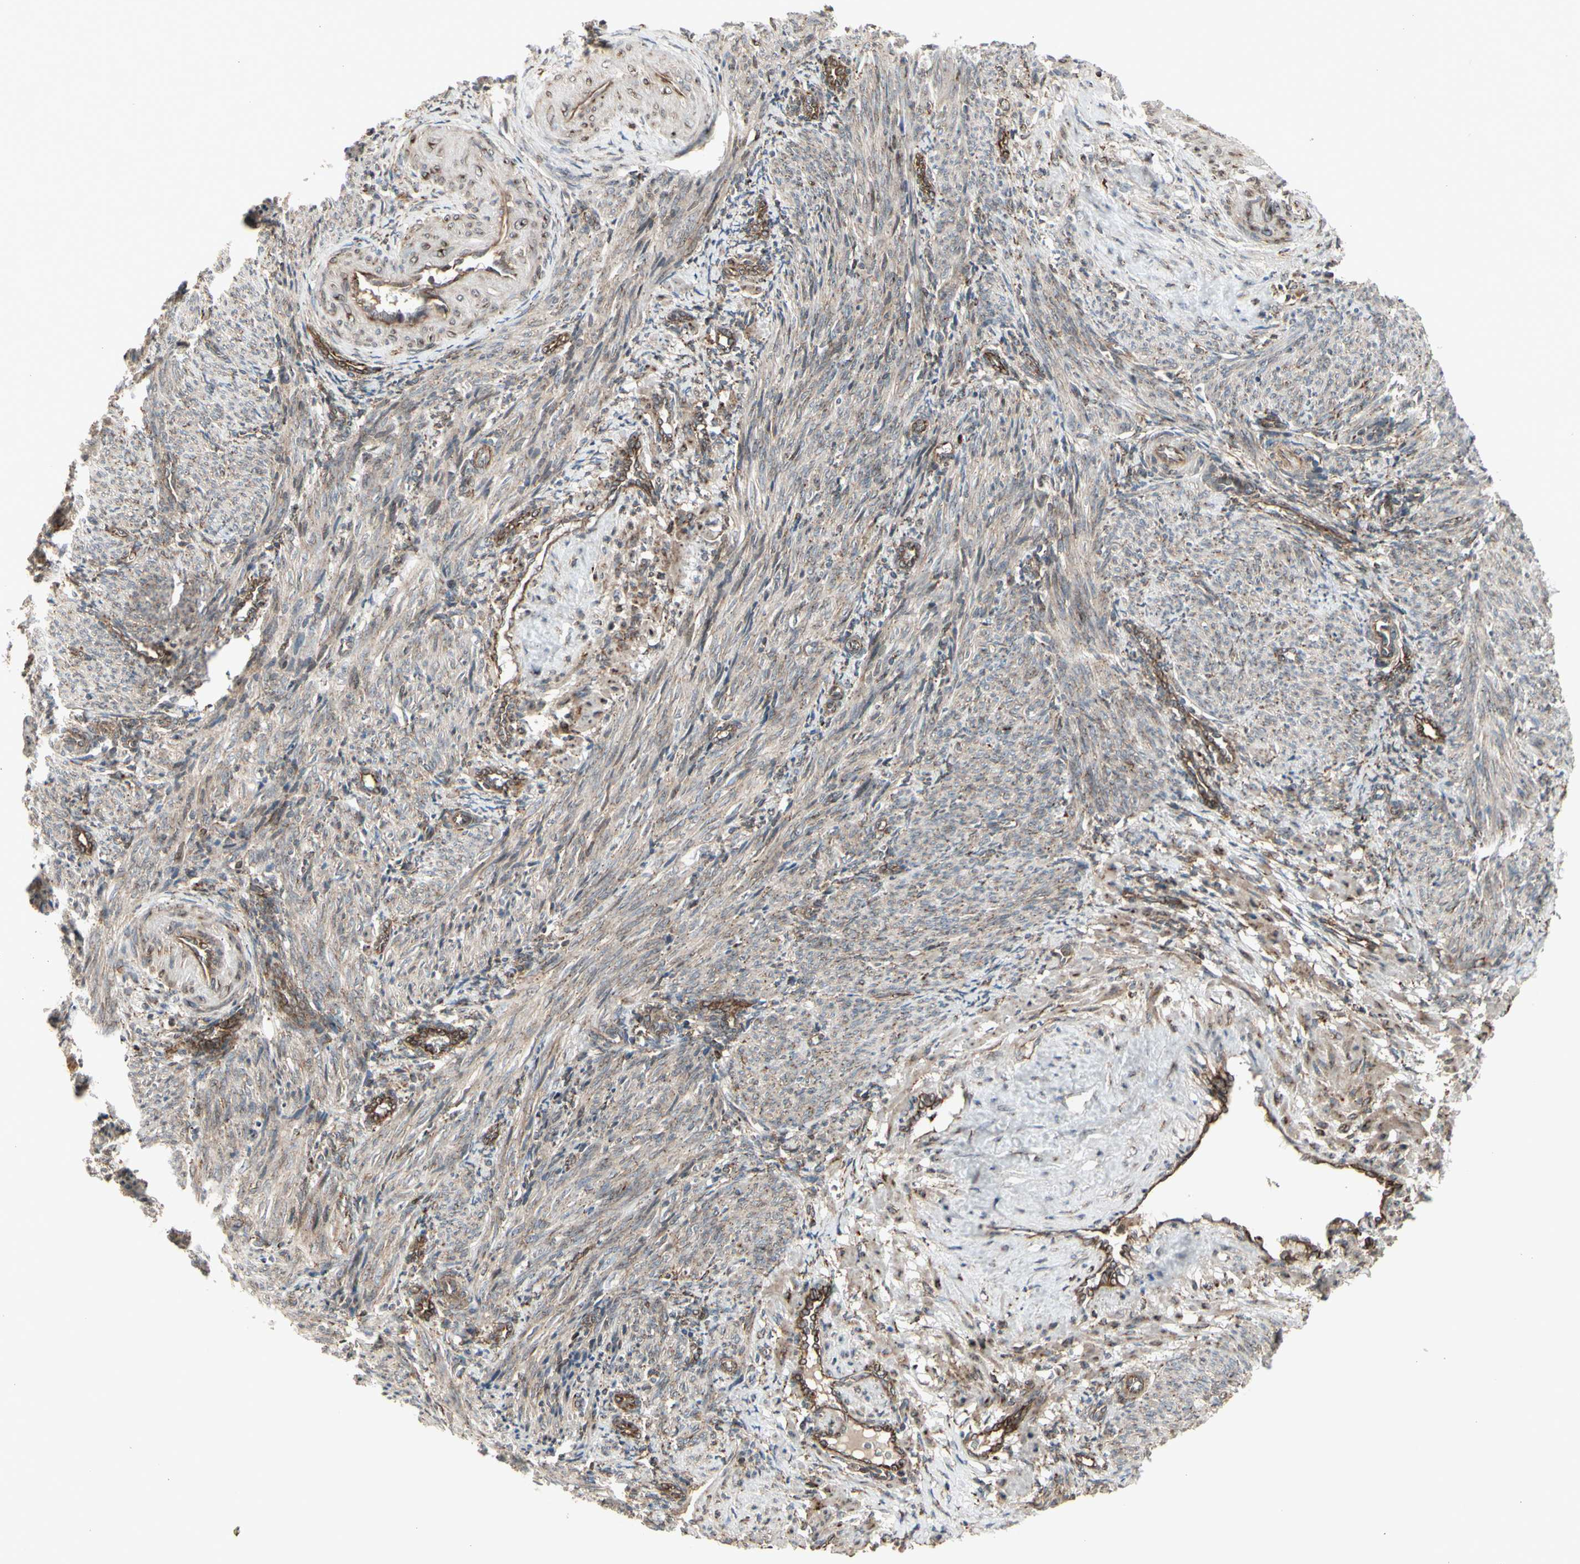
{"staining": {"intensity": "weak", "quantity": ">75%", "location": "cytoplasmic/membranous"}, "tissue": "smooth muscle", "cell_type": "Smooth muscle cells", "image_type": "normal", "snomed": [{"axis": "morphology", "description": "Normal tissue, NOS"}, {"axis": "topography", "description": "Endometrium"}], "caption": "Immunohistochemical staining of benign human smooth muscle displays weak cytoplasmic/membranous protein expression in about >75% of smooth muscle cells. The staining is performed using DAB (3,3'-diaminobenzidine) brown chromogen to label protein expression. The nuclei are counter-stained blue using hematoxylin.", "gene": "SLC39A9", "patient": {"sex": "female", "age": 33}}